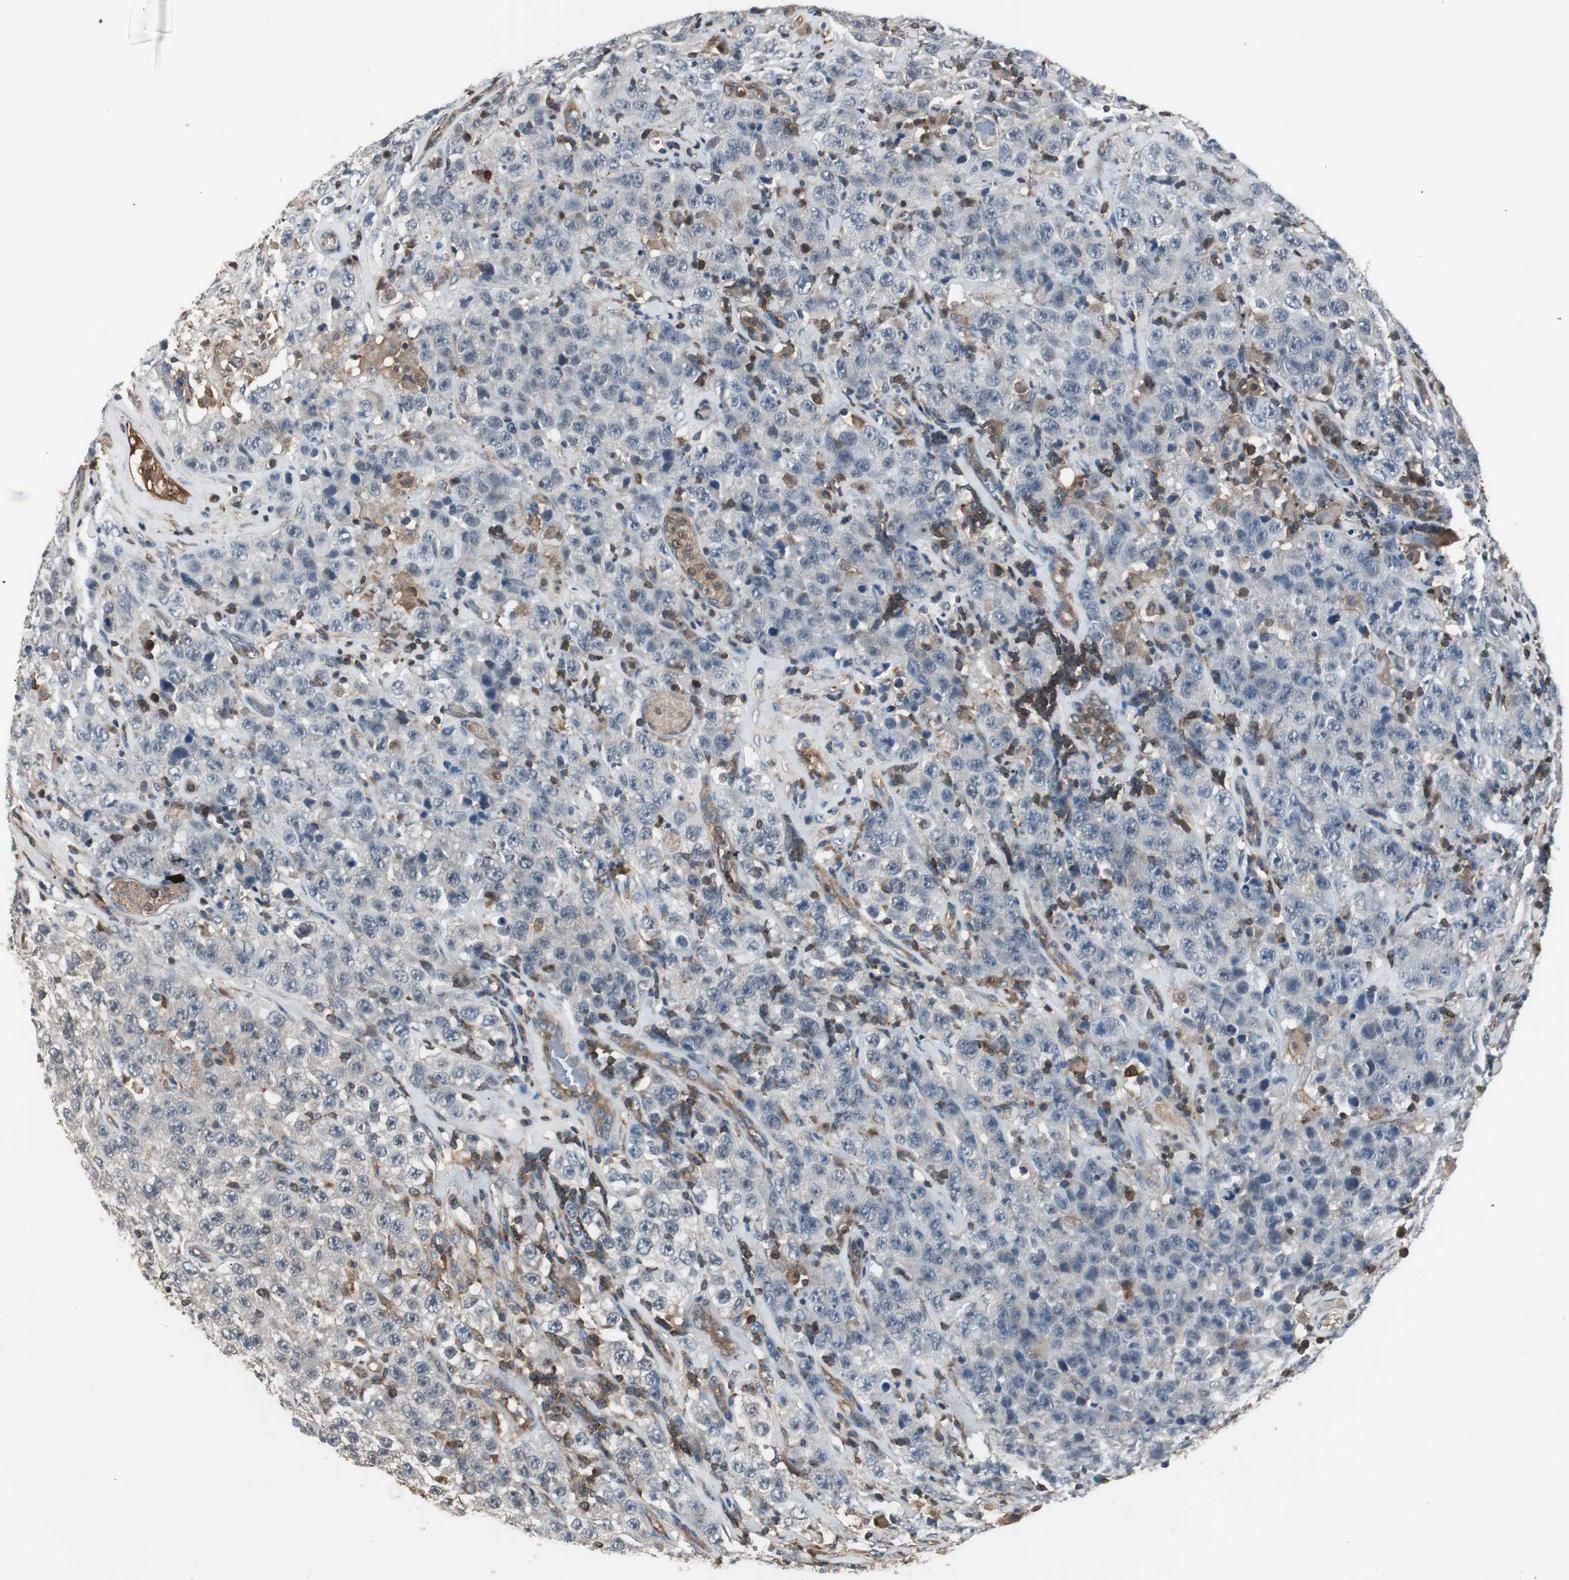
{"staining": {"intensity": "negative", "quantity": "none", "location": "none"}, "tissue": "testis cancer", "cell_type": "Tumor cells", "image_type": "cancer", "snomed": [{"axis": "morphology", "description": "Seminoma, NOS"}, {"axis": "topography", "description": "Testis"}], "caption": "Tumor cells are negative for brown protein staining in testis cancer.", "gene": "CAPNS1", "patient": {"sex": "male", "age": 52}}